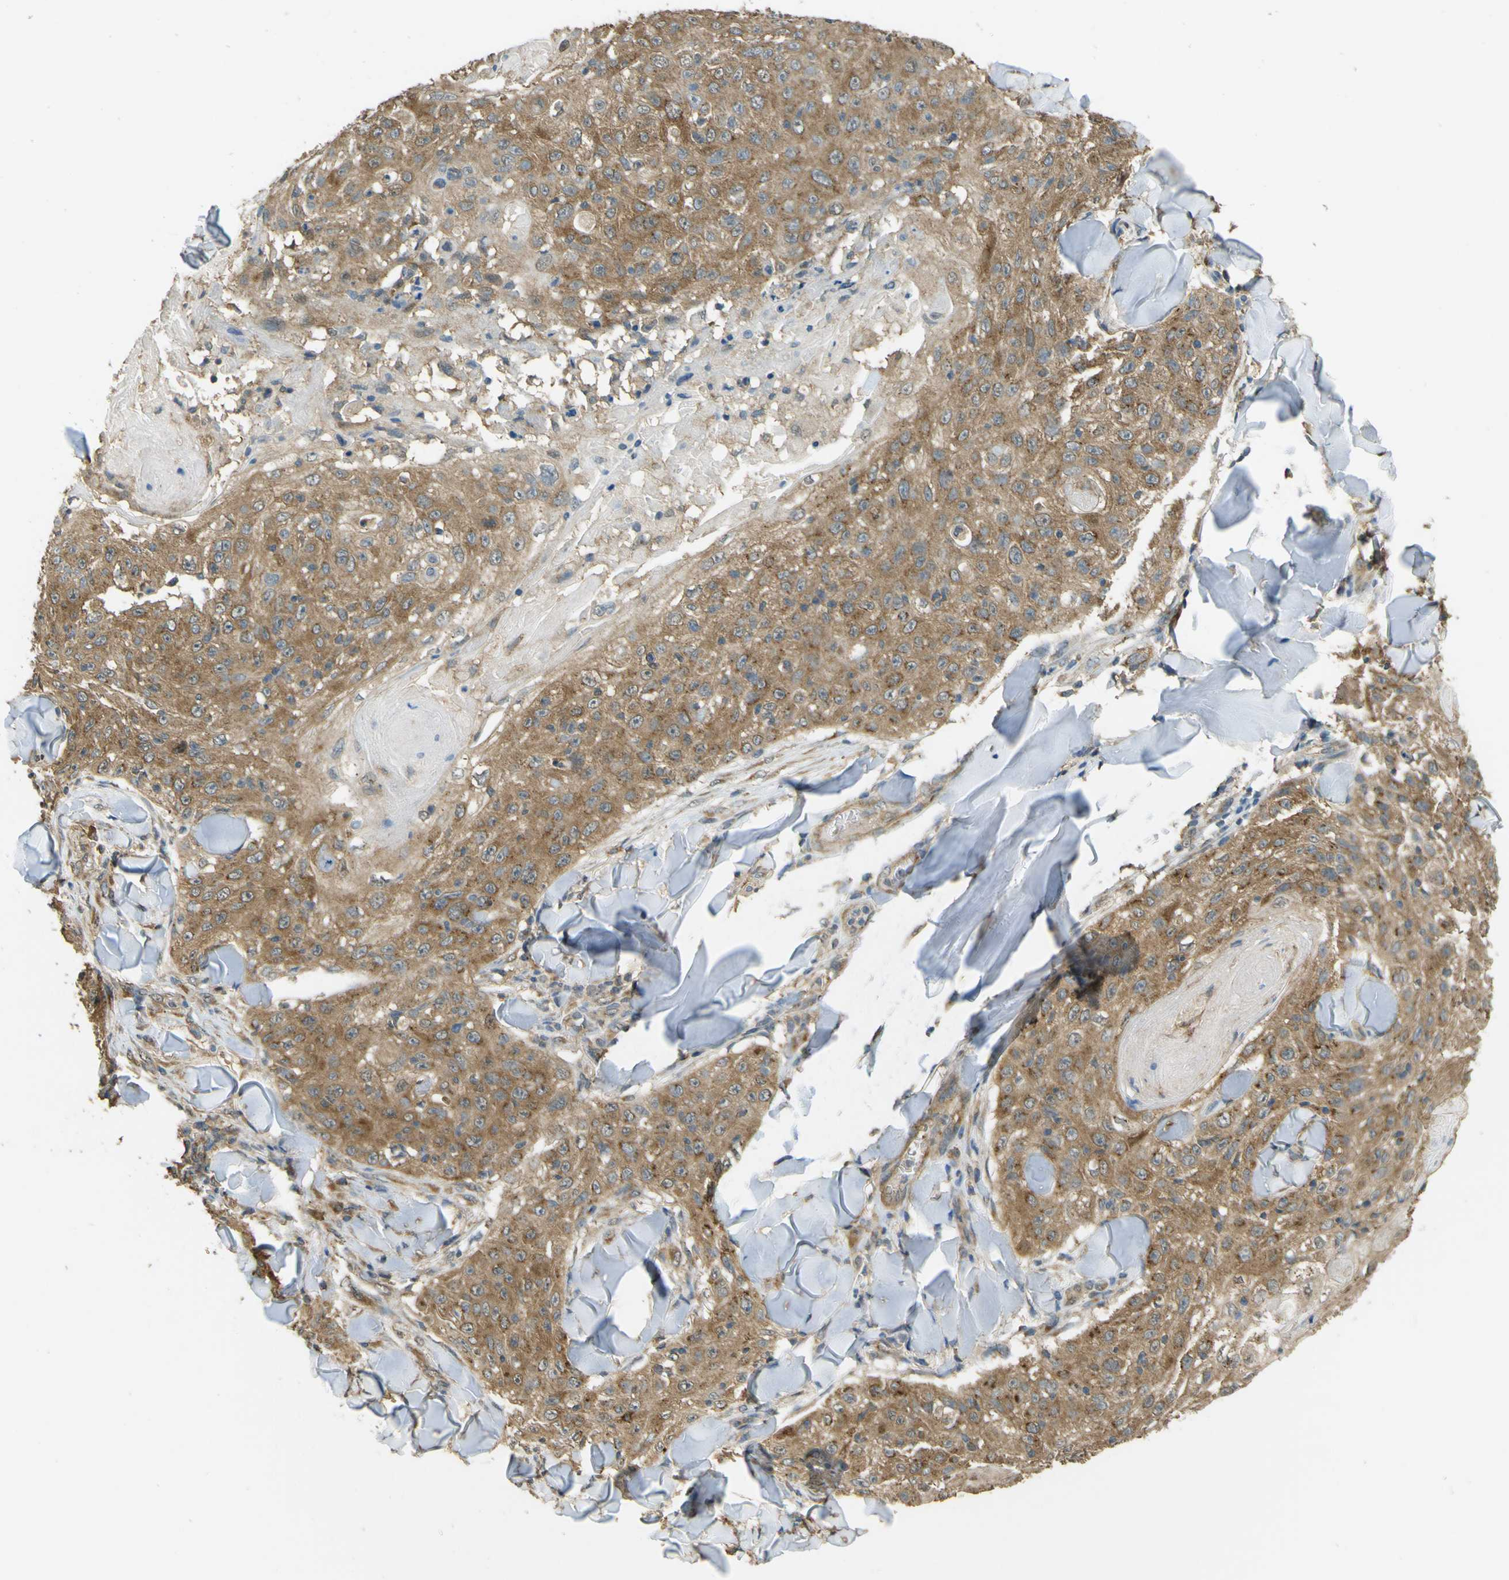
{"staining": {"intensity": "moderate", "quantity": ">75%", "location": "cytoplasmic/membranous"}, "tissue": "skin cancer", "cell_type": "Tumor cells", "image_type": "cancer", "snomed": [{"axis": "morphology", "description": "Squamous cell carcinoma, NOS"}, {"axis": "topography", "description": "Skin"}], "caption": "Protein staining reveals moderate cytoplasmic/membranous staining in approximately >75% of tumor cells in skin squamous cell carcinoma. (Brightfield microscopy of DAB IHC at high magnification).", "gene": "GOLGA1", "patient": {"sex": "male", "age": 86}}